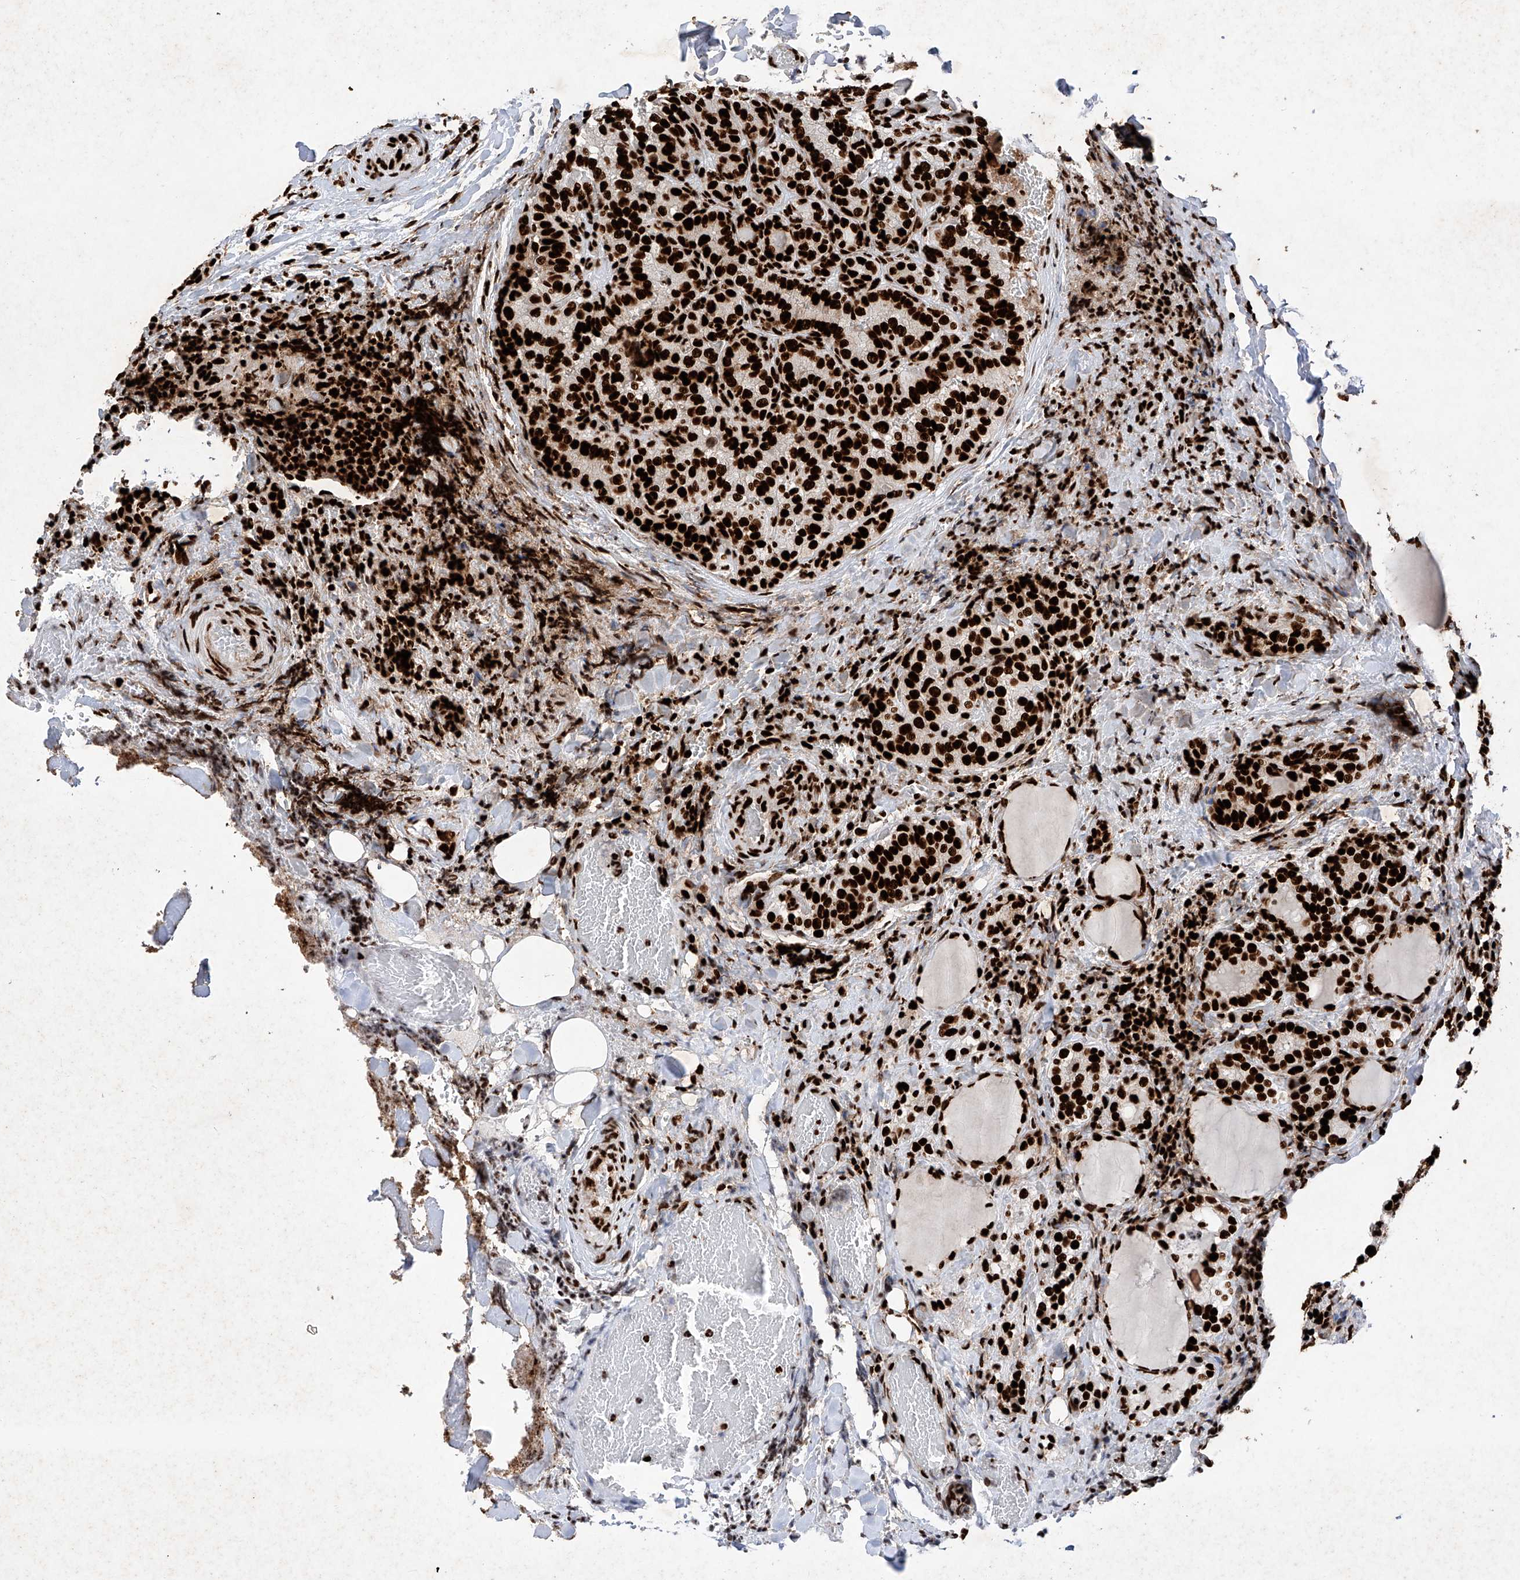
{"staining": {"intensity": "strong", "quantity": ">75%", "location": "nuclear"}, "tissue": "thyroid cancer", "cell_type": "Tumor cells", "image_type": "cancer", "snomed": [{"axis": "morphology", "description": "Normal tissue, NOS"}, {"axis": "morphology", "description": "Papillary adenocarcinoma, NOS"}, {"axis": "topography", "description": "Thyroid gland"}], "caption": "The image reveals a brown stain indicating the presence of a protein in the nuclear of tumor cells in thyroid papillary adenocarcinoma. The staining was performed using DAB (3,3'-diaminobenzidine), with brown indicating positive protein expression. Nuclei are stained blue with hematoxylin.", "gene": "SRSF6", "patient": {"sex": "female", "age": 30}}